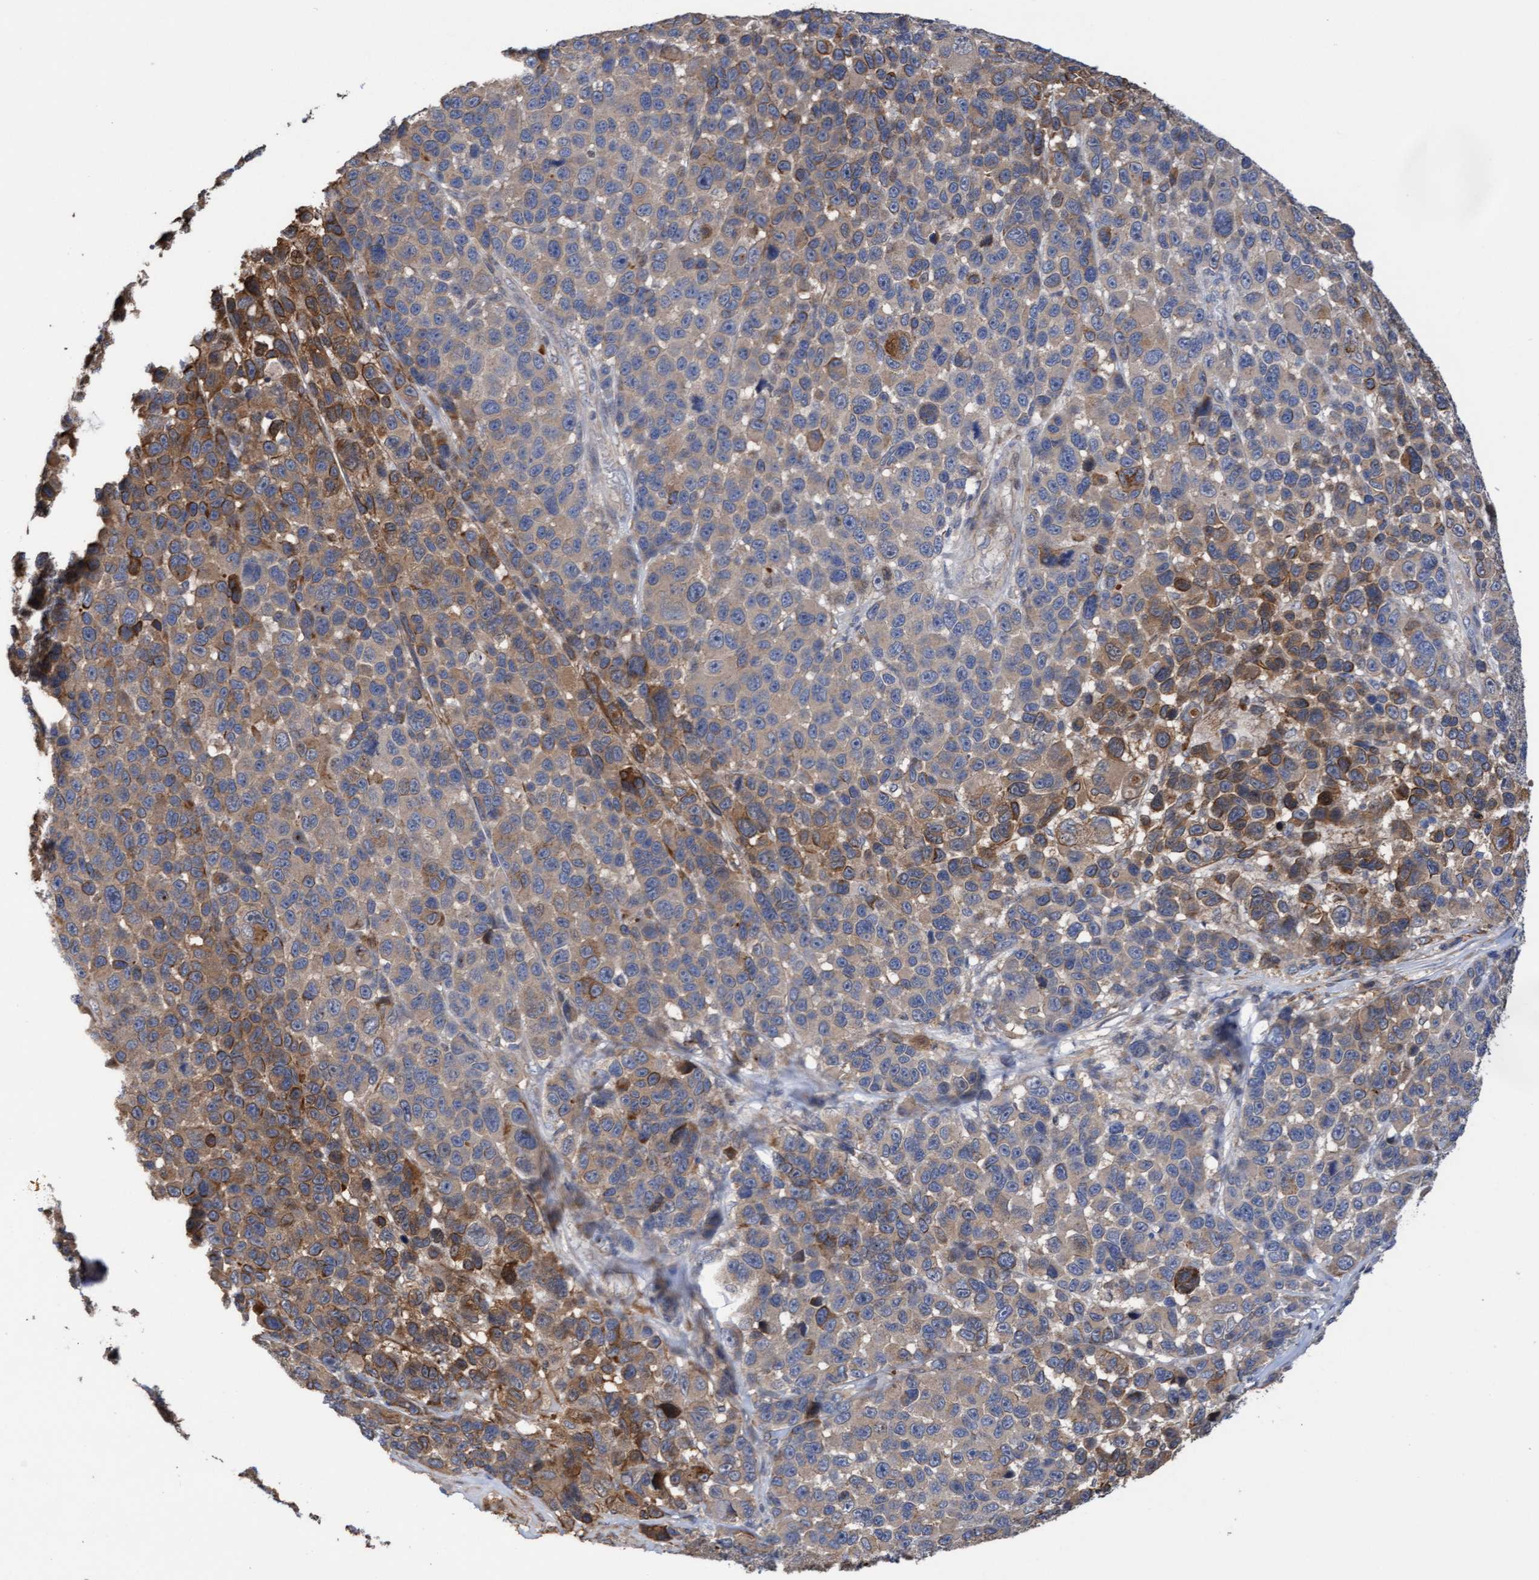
{"staining": {"intensity": "moderate", "quantity": "25%-75%", "location": "cytoplasmic/membranous"}, "tissue": "melanoma", "cell_type": "Tumor cells", "image_type": "cancer", "snomed": [{"axis": "morphology", "description": "Malignant melanoma, NOS"}, {"axis": "topography", "description": "Skin"}], "caption": "High-magnification brightfield microscopy of melanoma stained with DAB (brown) and counterstained with hematoxylin (blue). tumor cells exhibit moderate cytoplasmic/membranous positivity is appreciated in approximately25%-75% of cells. The staining was performed using DAB to visualize the protein expression in brown, while the nuclei were stained in blue with hematoxylin (Magnification: 20x).", "gene": "ITFG1", "patient": {"sex": "male", "age": 53}}